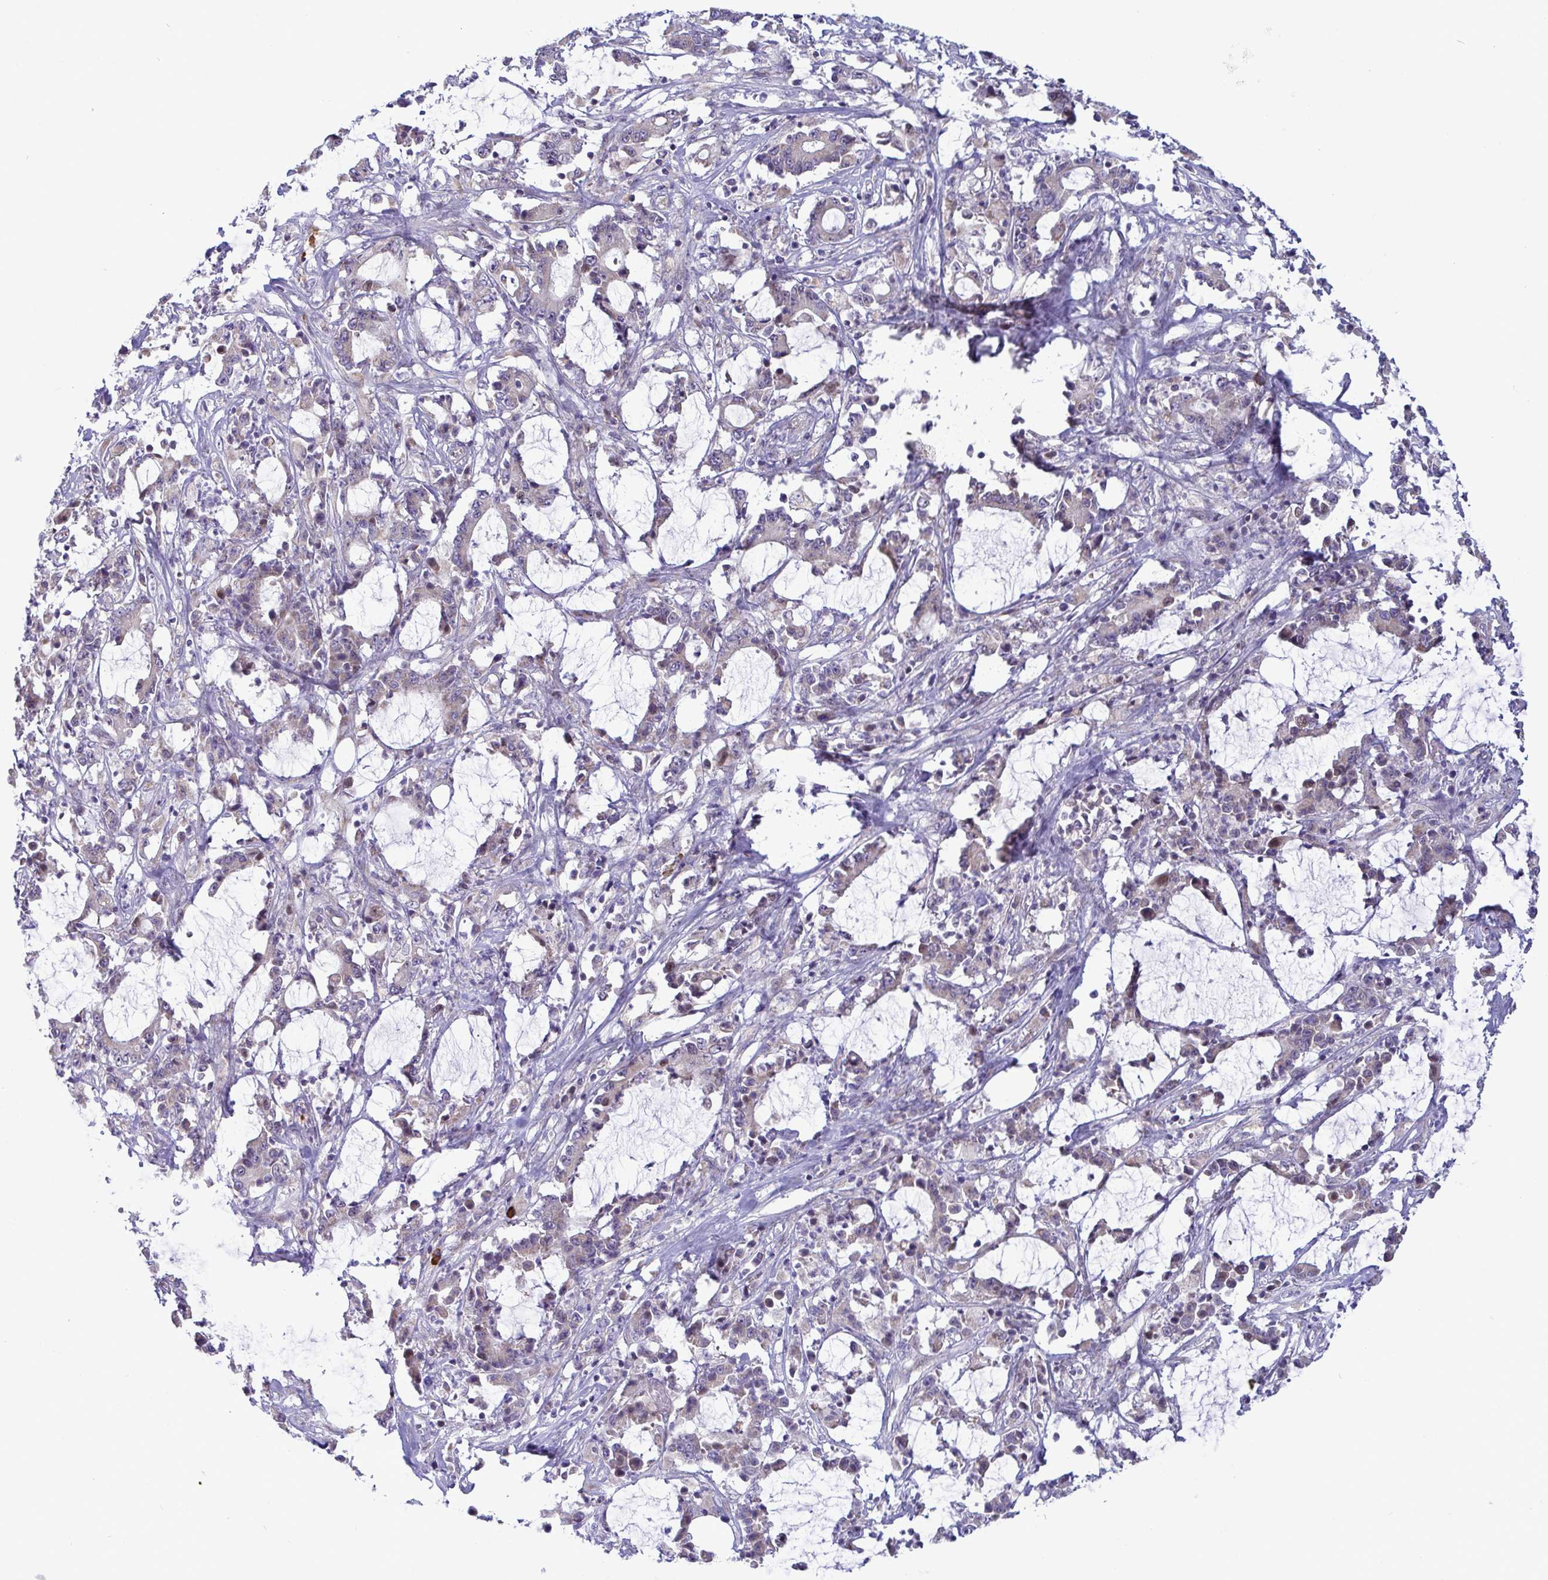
{"staining": {"intensity": "negative", "quantity": "none", "location": "none"}, "tissue": "stomach cancer", "cell_type": "Tumor cells", "image_type": "cancer", "snomed": [{"axis": "morphology", "description": "Adenocarcinoma, NOS"}, {"axis": "topography", "description": "Stomach, upper"}], "caption": "Immunohistochemistry histopathology image of neoplastic tissue: human adenocarcinoma (stomach) stained with DAB (3,3'-diaminobenzidine) reveals no significant protein expression in tumor cells.", "gene": "IL37", "patient": {"sex": "male", "age": 68}}